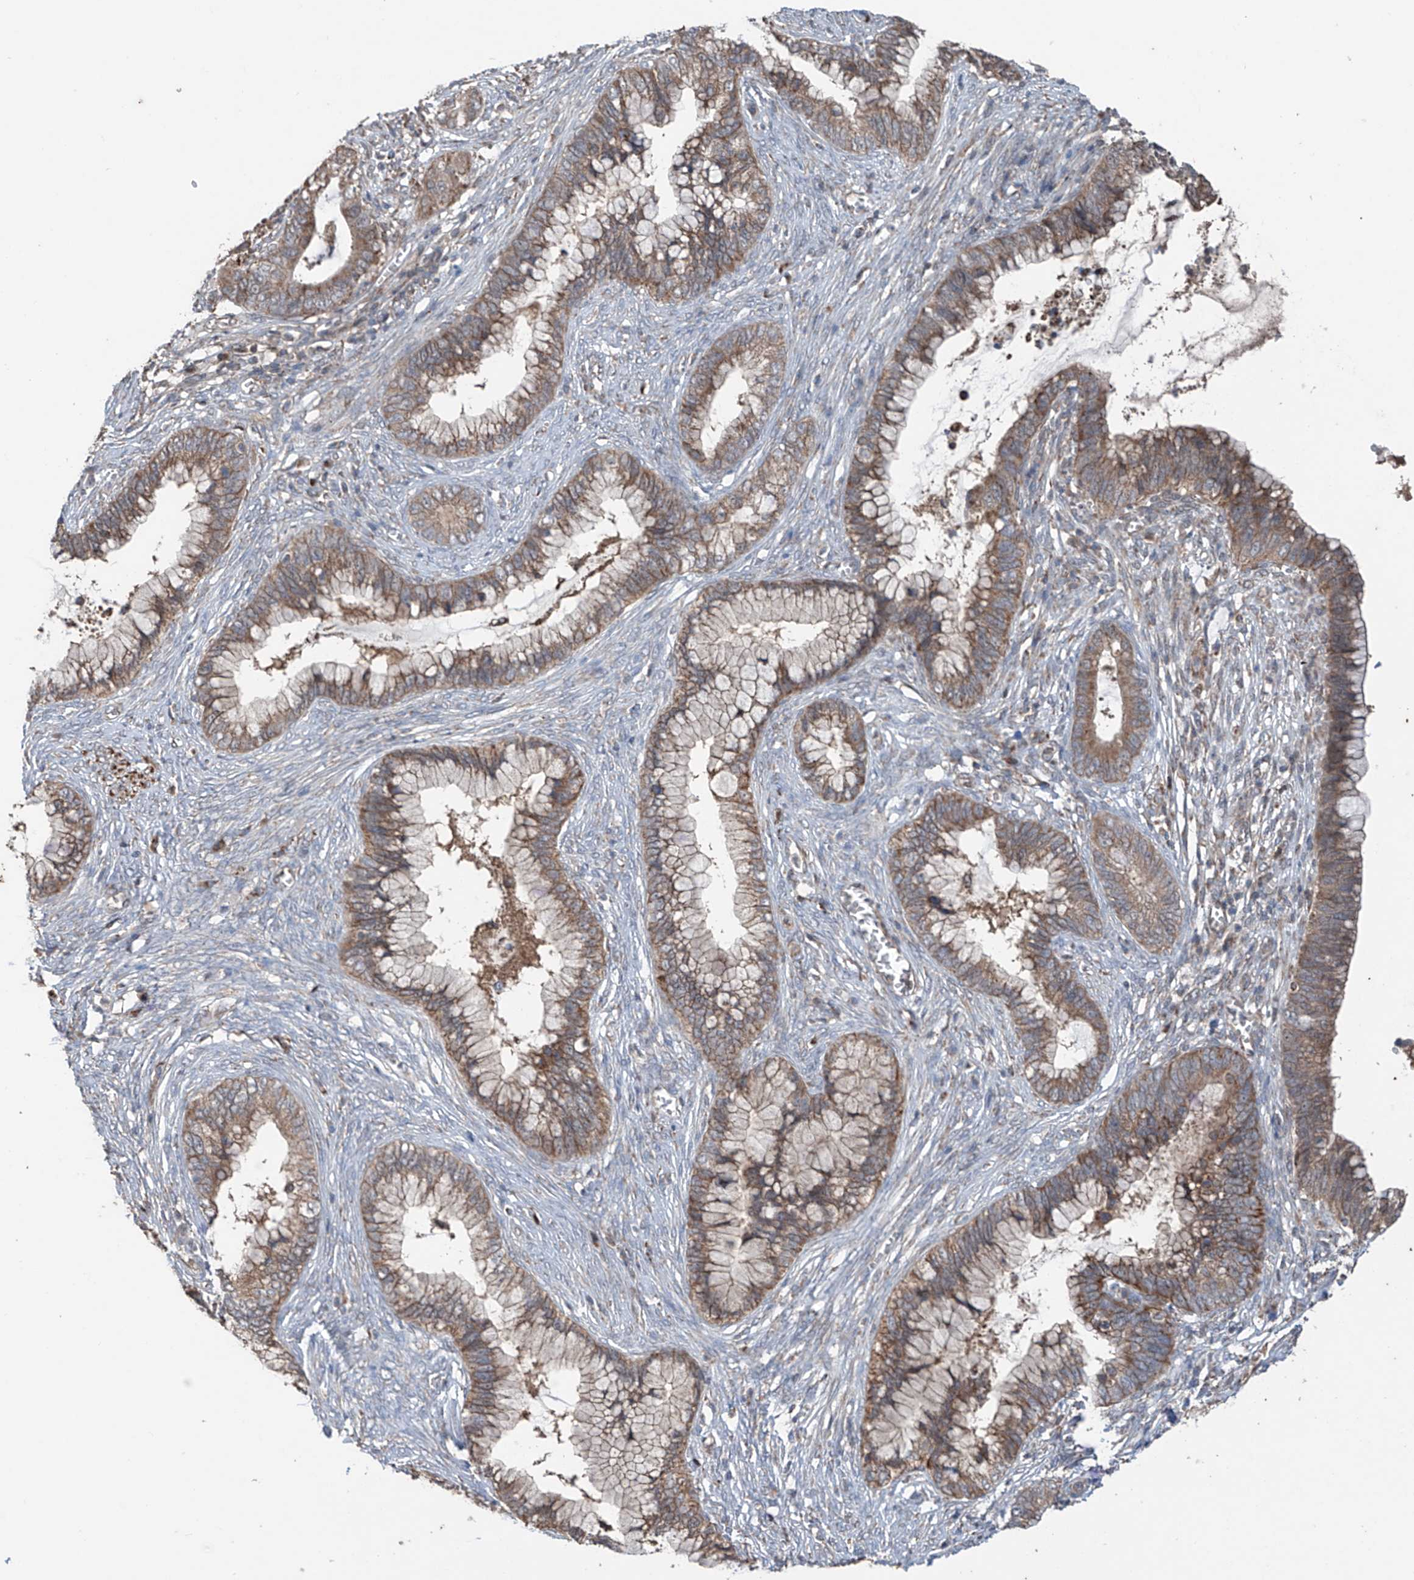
{"staining": {"intensity": "weak", "quantity": ">75%", "location": "cytoplasmic/membranous"}, "tissue": "cervical cancer", "cell_type": "Tumor cells", "image_type": "cancer", "snomed": [{"axis": "morphology", "description": "Adenocarcinoma, NOS"}, {"axis": "topography", "description": "Cervix"}], "caption": "Approximately >75% of tumor cells in cervical cancer (adenocarcinoma) demonstrate weak cytoplasmic/membranous protein staining as visualized by brown immunohistochemical staining.", "gene": "SAMD3", "patient": {"sex": "female", "age": 44}}